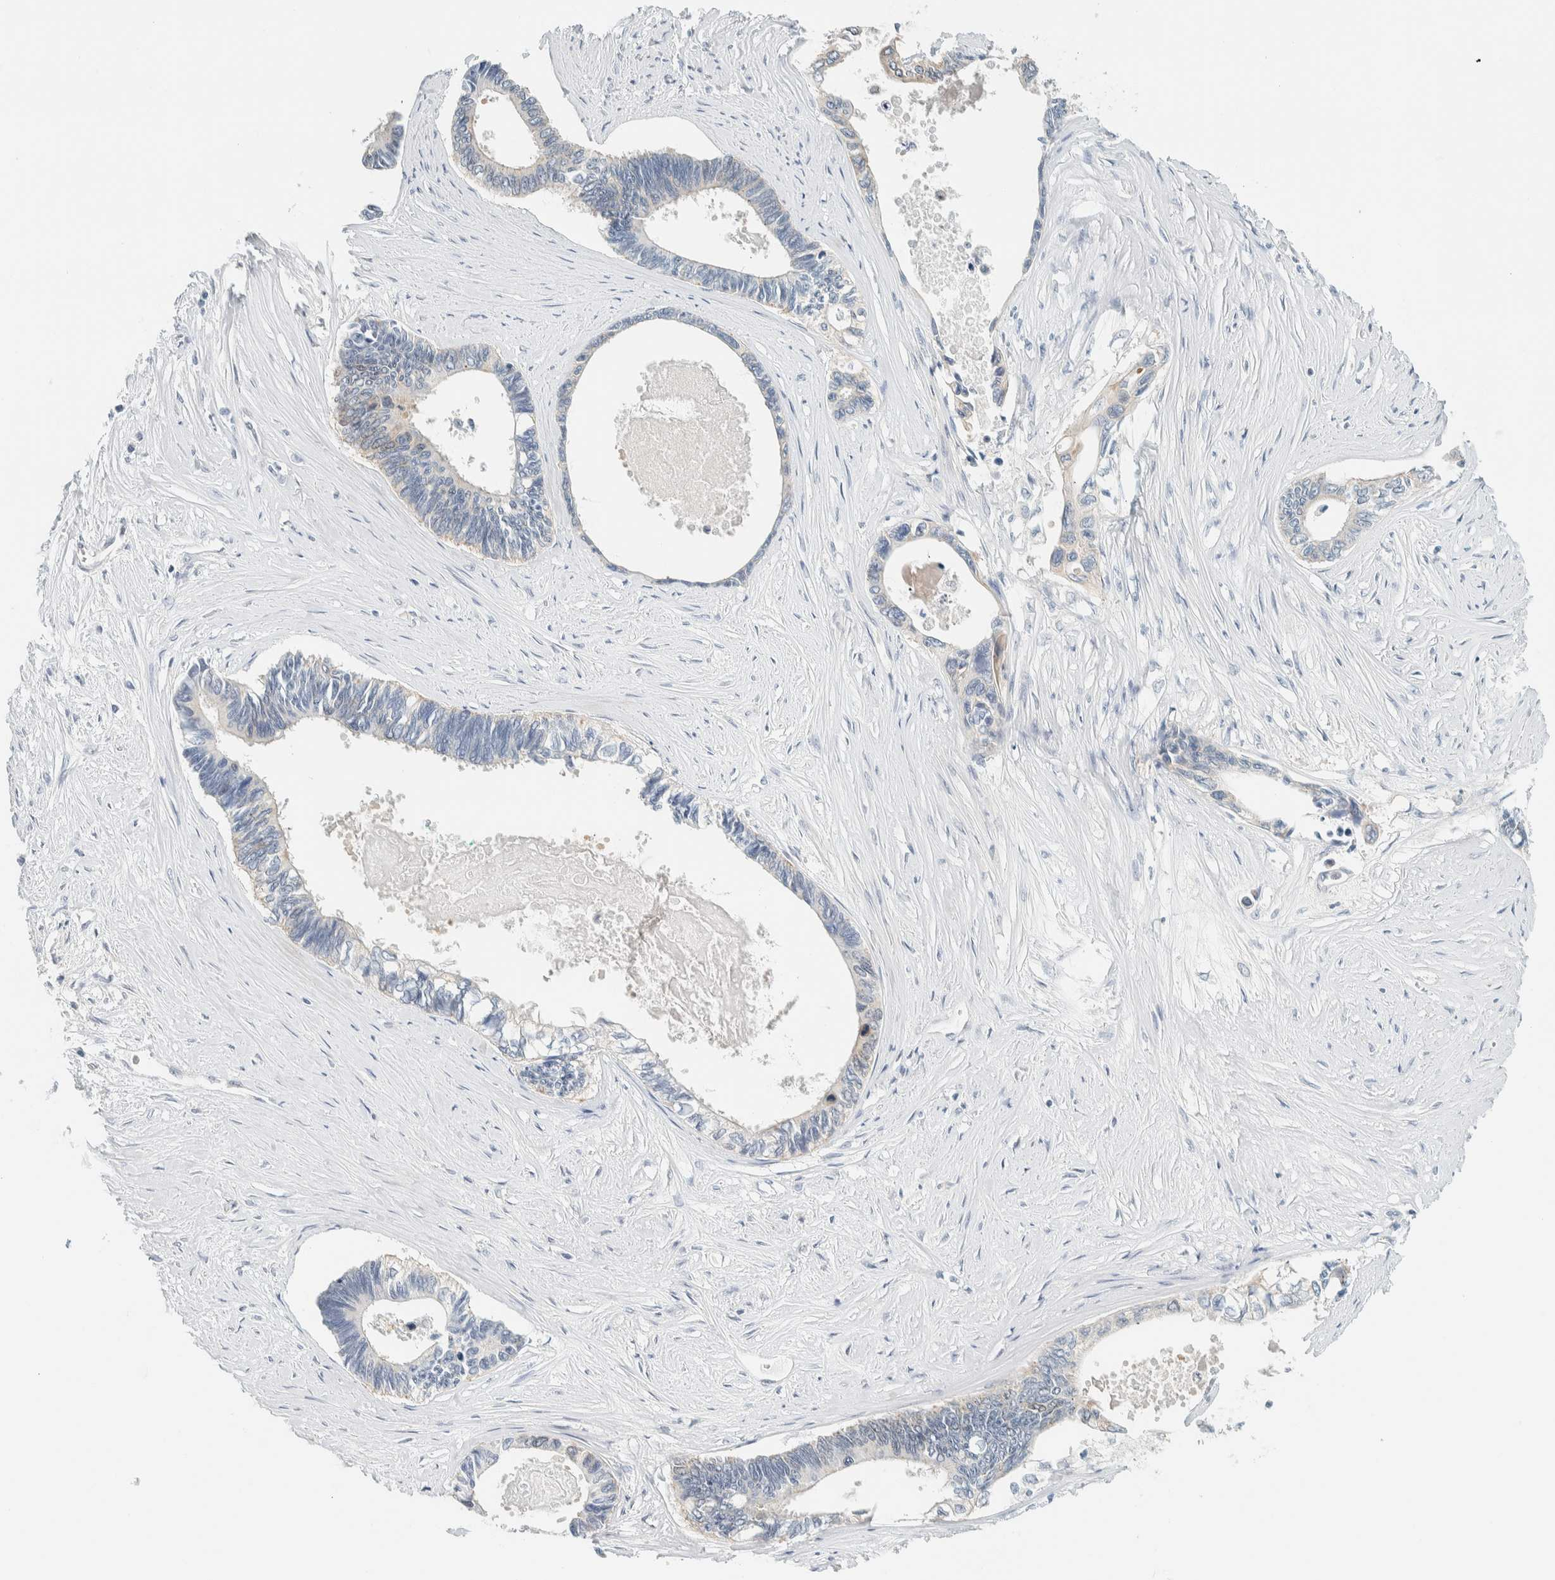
{"staining": {"intensity": "negative", "quantity": "none", "location": "none"}, "tissue": "pancreatic cancer", "cell_type": "Tumor cells", "image_type": "cancer", "snomed": [{"axis": "morphology", "description": "Adenocarcinoma, NOS"}, {"axis": "topography", "description": "Pancreas"}], "caption": "A photomicrograph of human pancreatic adenocarcinoma is negative for staining in tumor cells. (DAB (3,3'-diaminobenzidine) immunohistochemistry (IHC), high magnification).", "gene": "NDE1", "patient": {"sex": "female", "age": 70}}